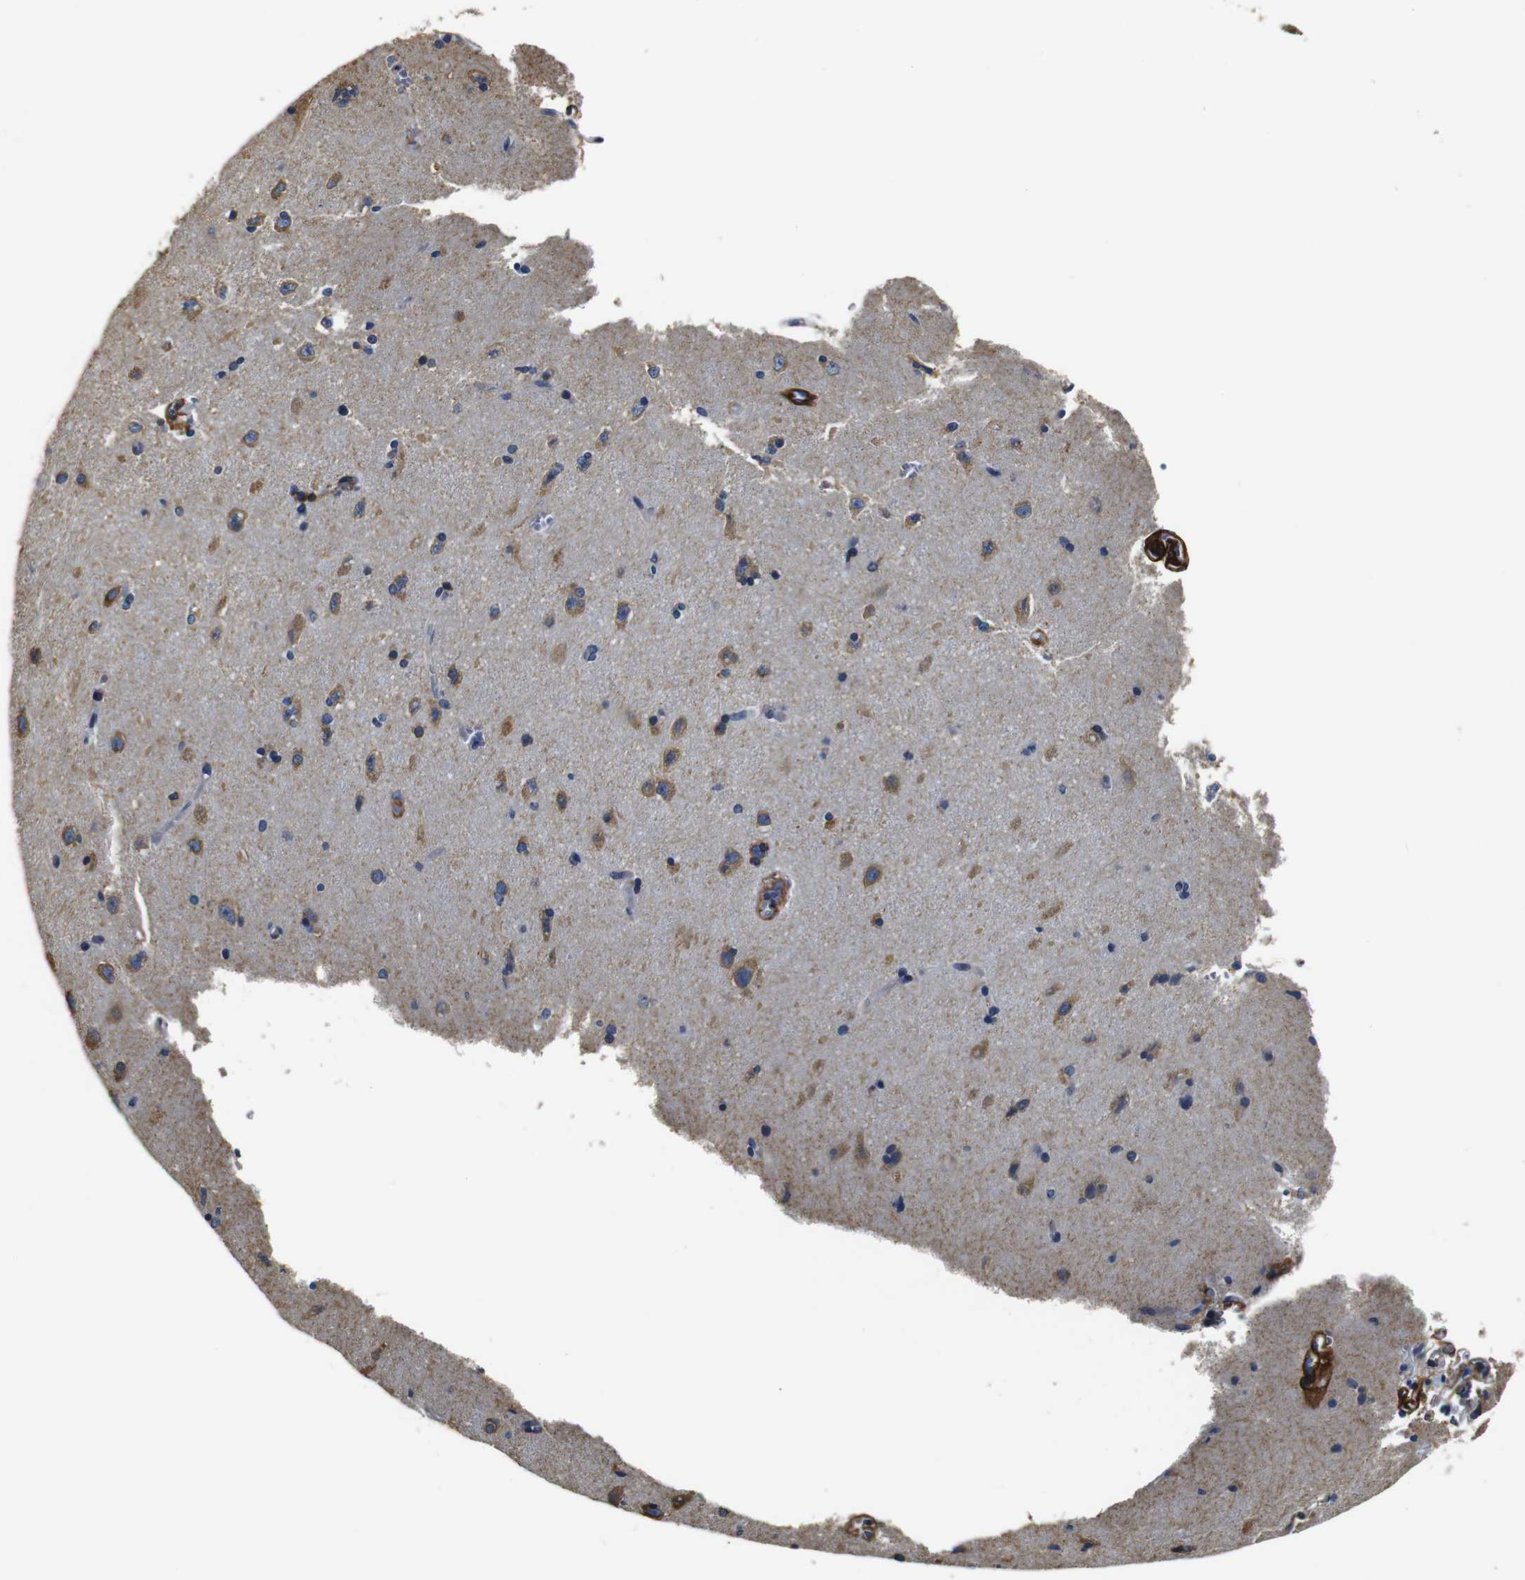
{"staining": {"intensity": "negative", "quantity": "none", "location": "none"}, "tissue": "cerebral cortex", "cell_type": "Endothelial cells", "image_type": "normal", "snomed": [{"axis": "morphology", "description": "Normal tissue, NOS"}, {"axis": "topography", "description": "Cerebral cortex"}], "caption": "This is an immunohistochemistry (IHC) histopathology image of normal human cerebral cortex. There is no positivity in endothelial cells.", "gene": "COL1A1", "patient": {"sex": "male", "age": 62}}